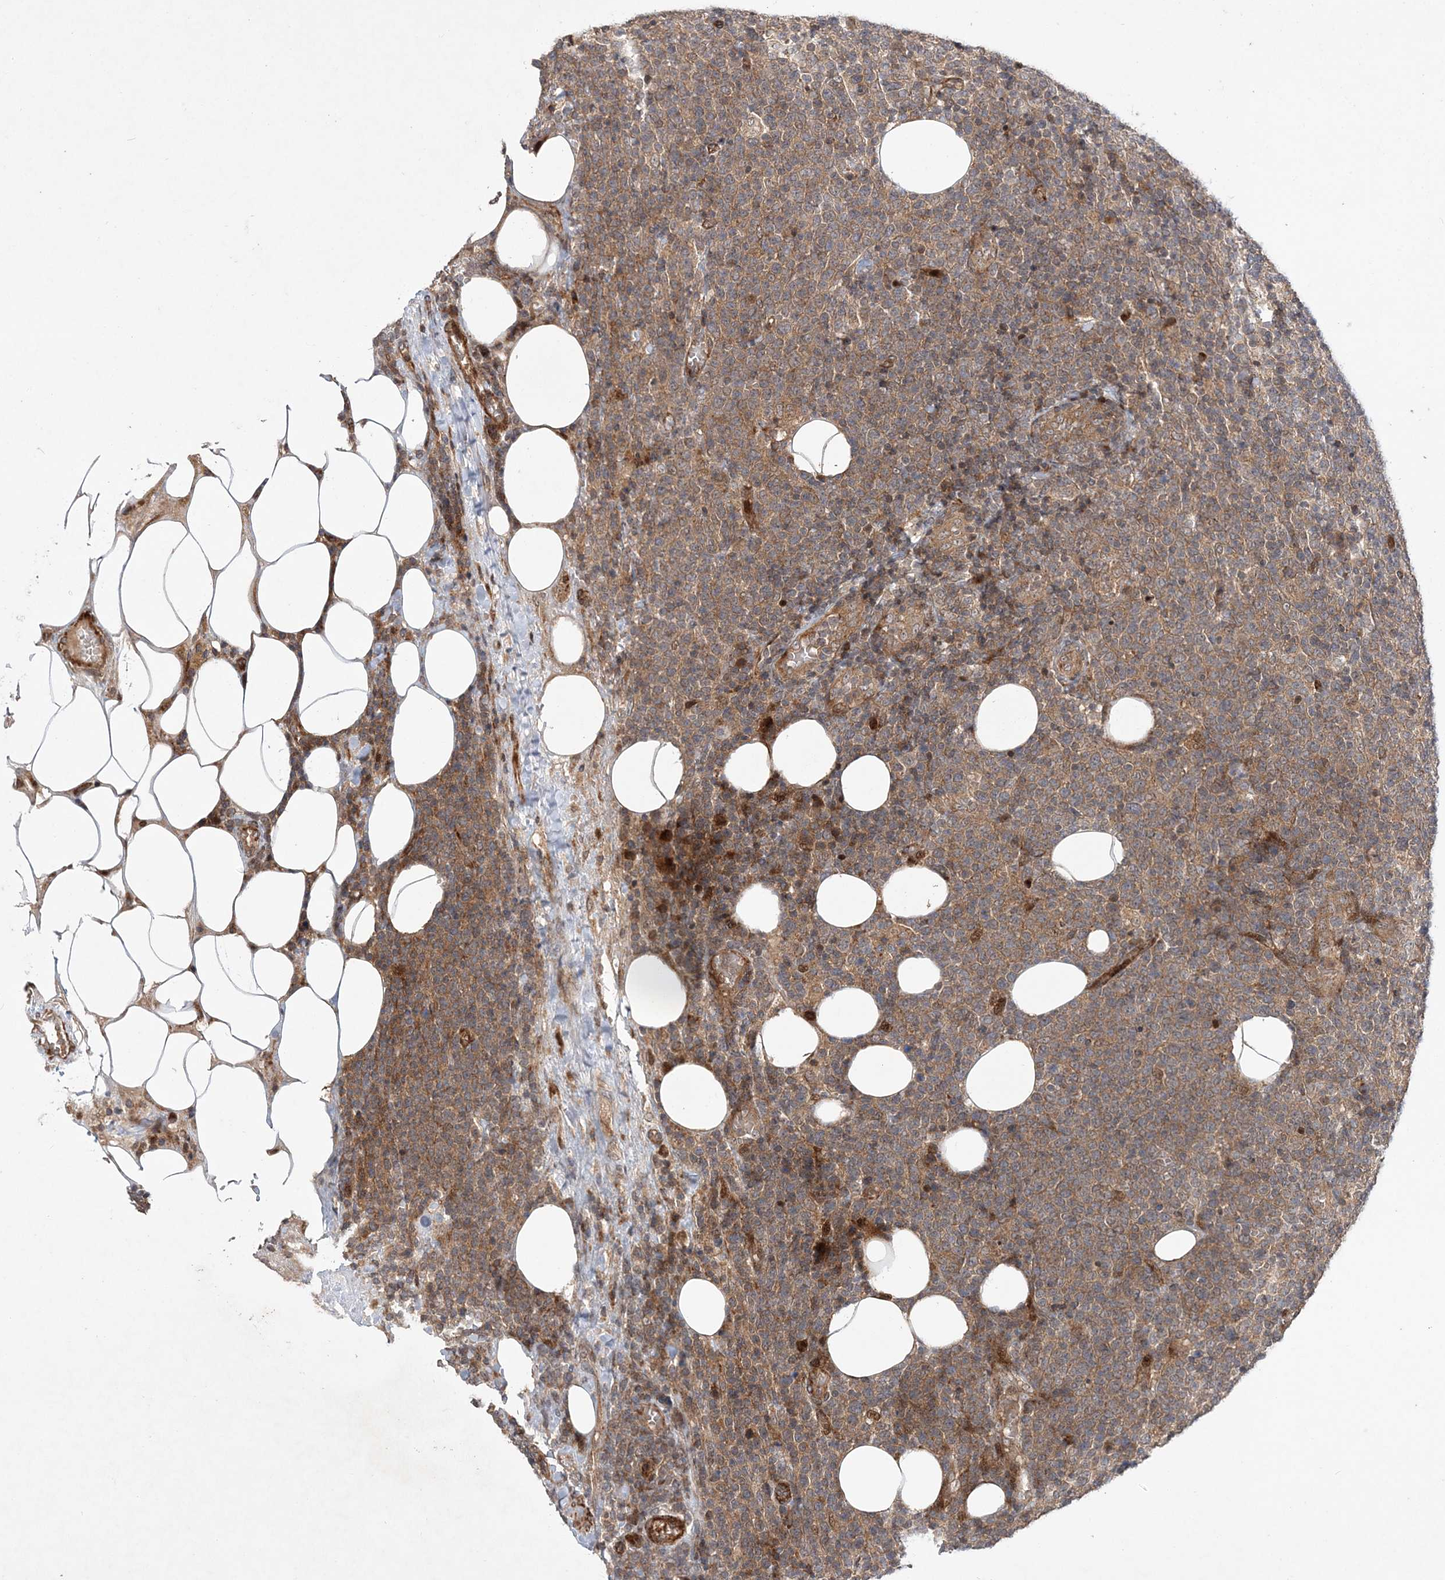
{"staining": {"intensity": "weak", "quantity": ">75%", "location": "cytoplasmic/membranous"}, "tissue": "lymphoma", "cell_type": "Tumor cells", "image_type": "cancer", "snomed": [{"axis": "morphology", "description": "Malignant lymphoma, non-Hodgkin's type, High grade"}, {"axis": "topography", "description": "Lymph node"}], "caption": "Immunohistochemical staining of human lymphoma reveals weak cytoplasmic/membranous protein positivity in approximately >75% of tumor cells. (DAB (3,3'-diaminobenzidine) IHC with brightfield microscopy, high magnification).", "gene": "UBTD2", "patient": {"sex": "male", "age": 61}}